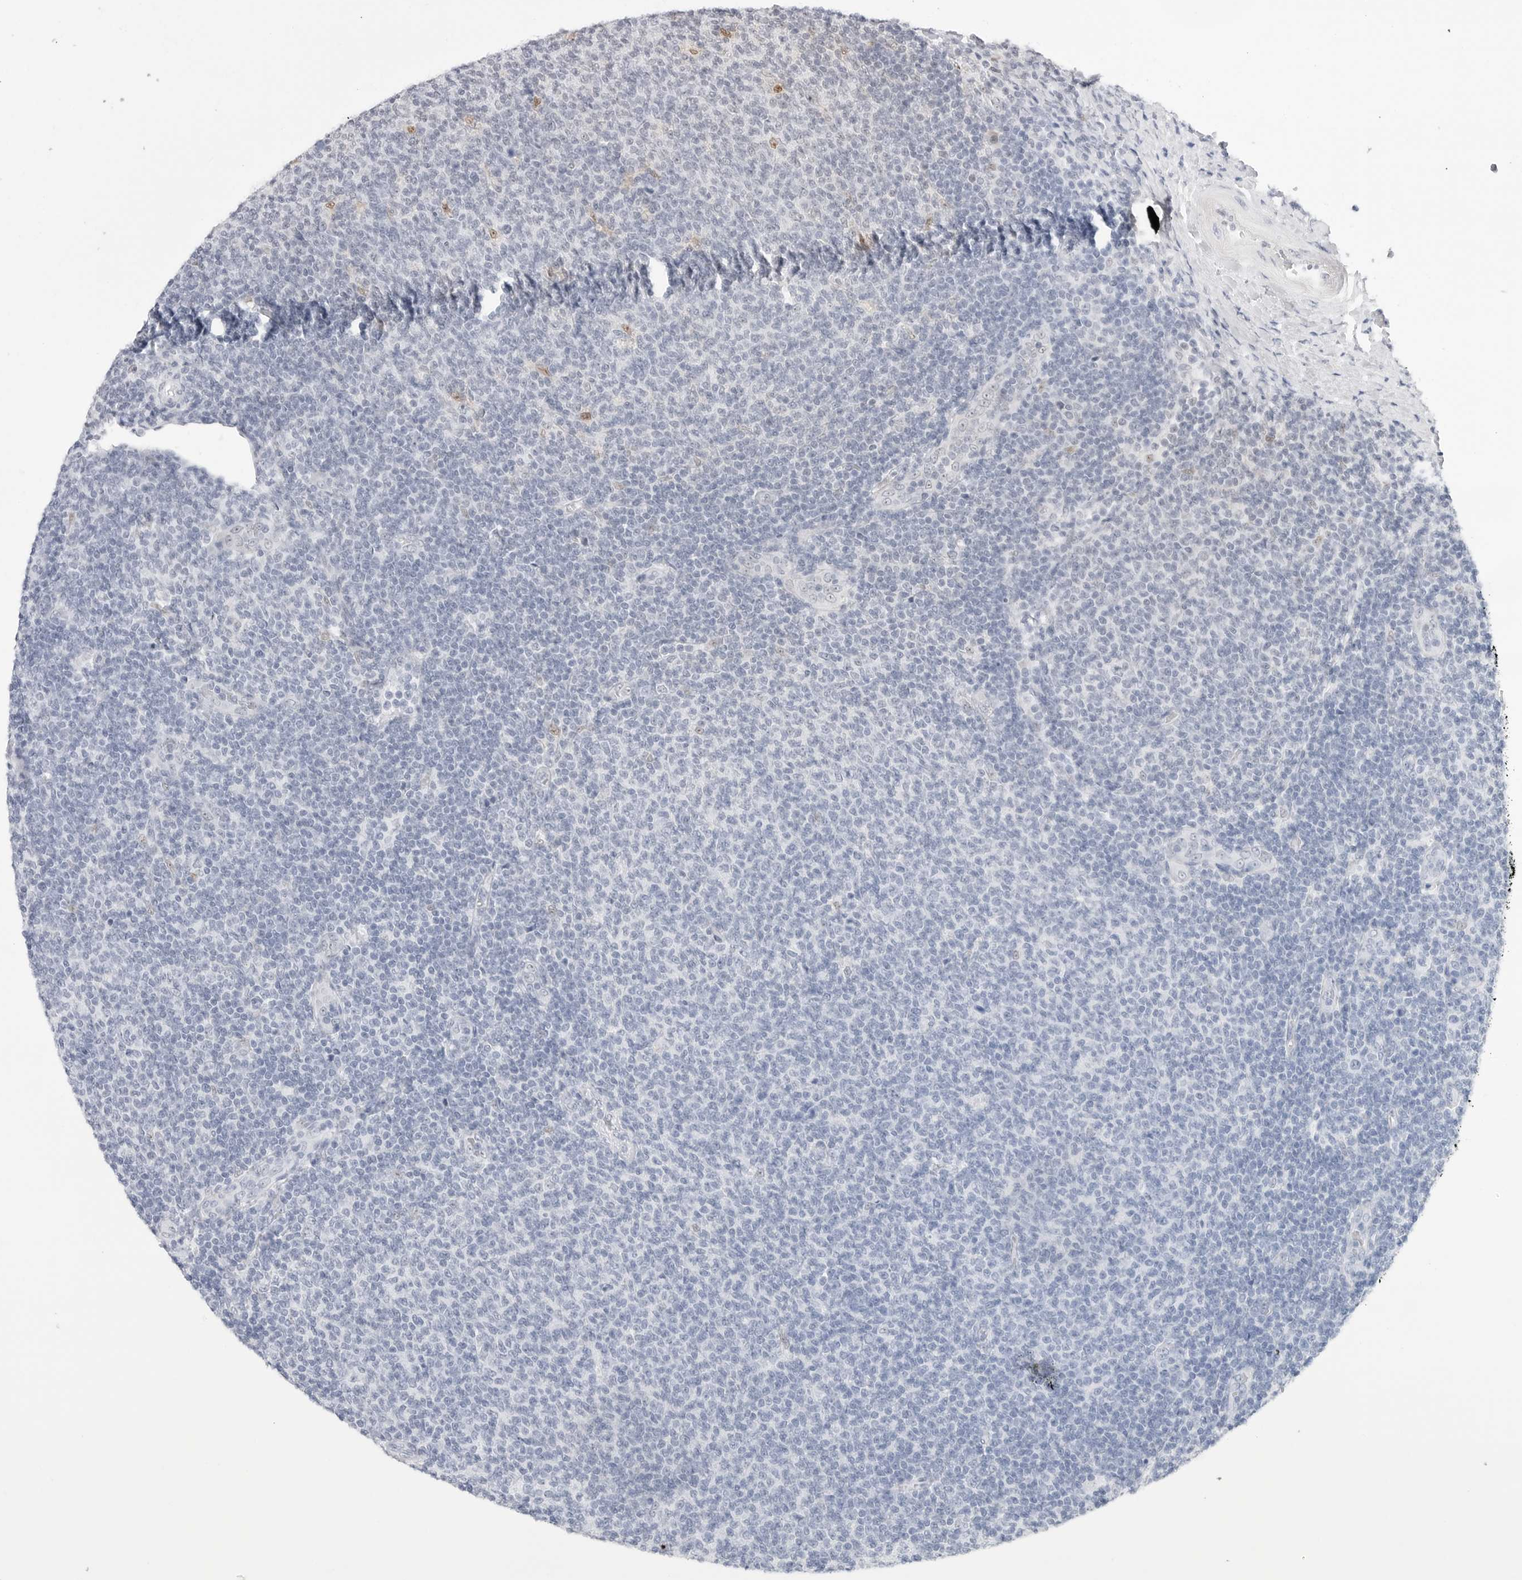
{"staining": {"intensity": "negative", "quantity": "none", "location": "none"}, "tissue": "lymphoma", "cell_type": "Tumor cells", "image_type": "cancer", "snomed": [{"axis": "morphology", "description": "Malignant lymphoma, non-Hodgkin's type, Low grade"}, {"axis": "topography", "description": "Lymph node"}], "caption": "DAB (3,3'-diaminobenzidine) immunohistochemical staining of human lymphoma reveals no significant expression in tumor cells. (DAB (3,3'-diaminobenzidine) immunohistochemistry (IHC) with hematoxylin counter stain).", "gene": "C1orf162", "patient": {"sex": "male", "age": 66}}